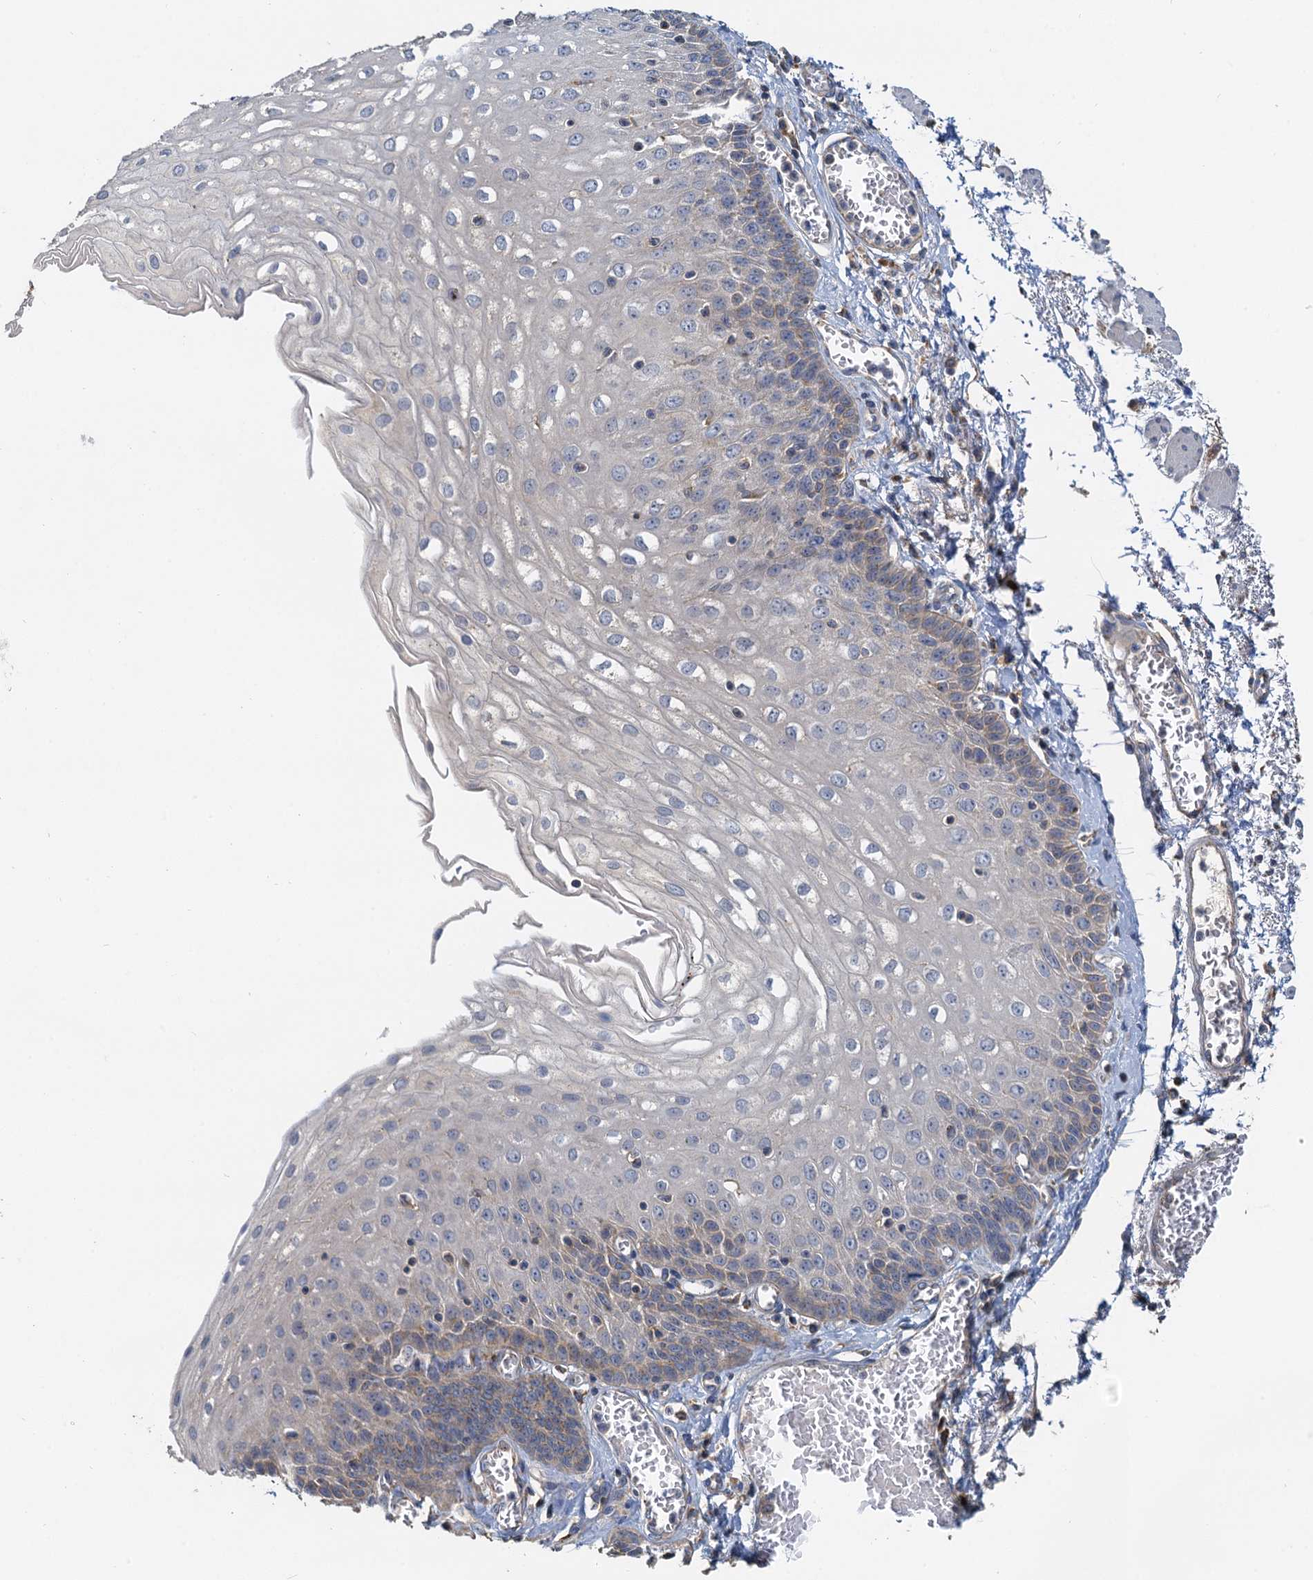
{"staining": {"intensity": "weak", "quantity": "<25%", "location": "cytoplasmic/membranous"}, "tissue": "esophagus", "cell_type": "Squamous epithelial cells", "image_type": "normal", "snomed": [{"axis": "morphology", "description": "Normal tissue, NOS"}, {"axis": "topography", "description": "Esophagus"}], "caption": "Squamous epithelial cells are negative for protein expression in unremarkable human esophagus. Brightfield microscopy of IHC stained with DAB (3,3'-diaminobenzidine) (brown) and hematoxylin (blue), captured at high magnification.", "gene": "NKAPD1", "patient": {"sex": "male", "age": 81}}